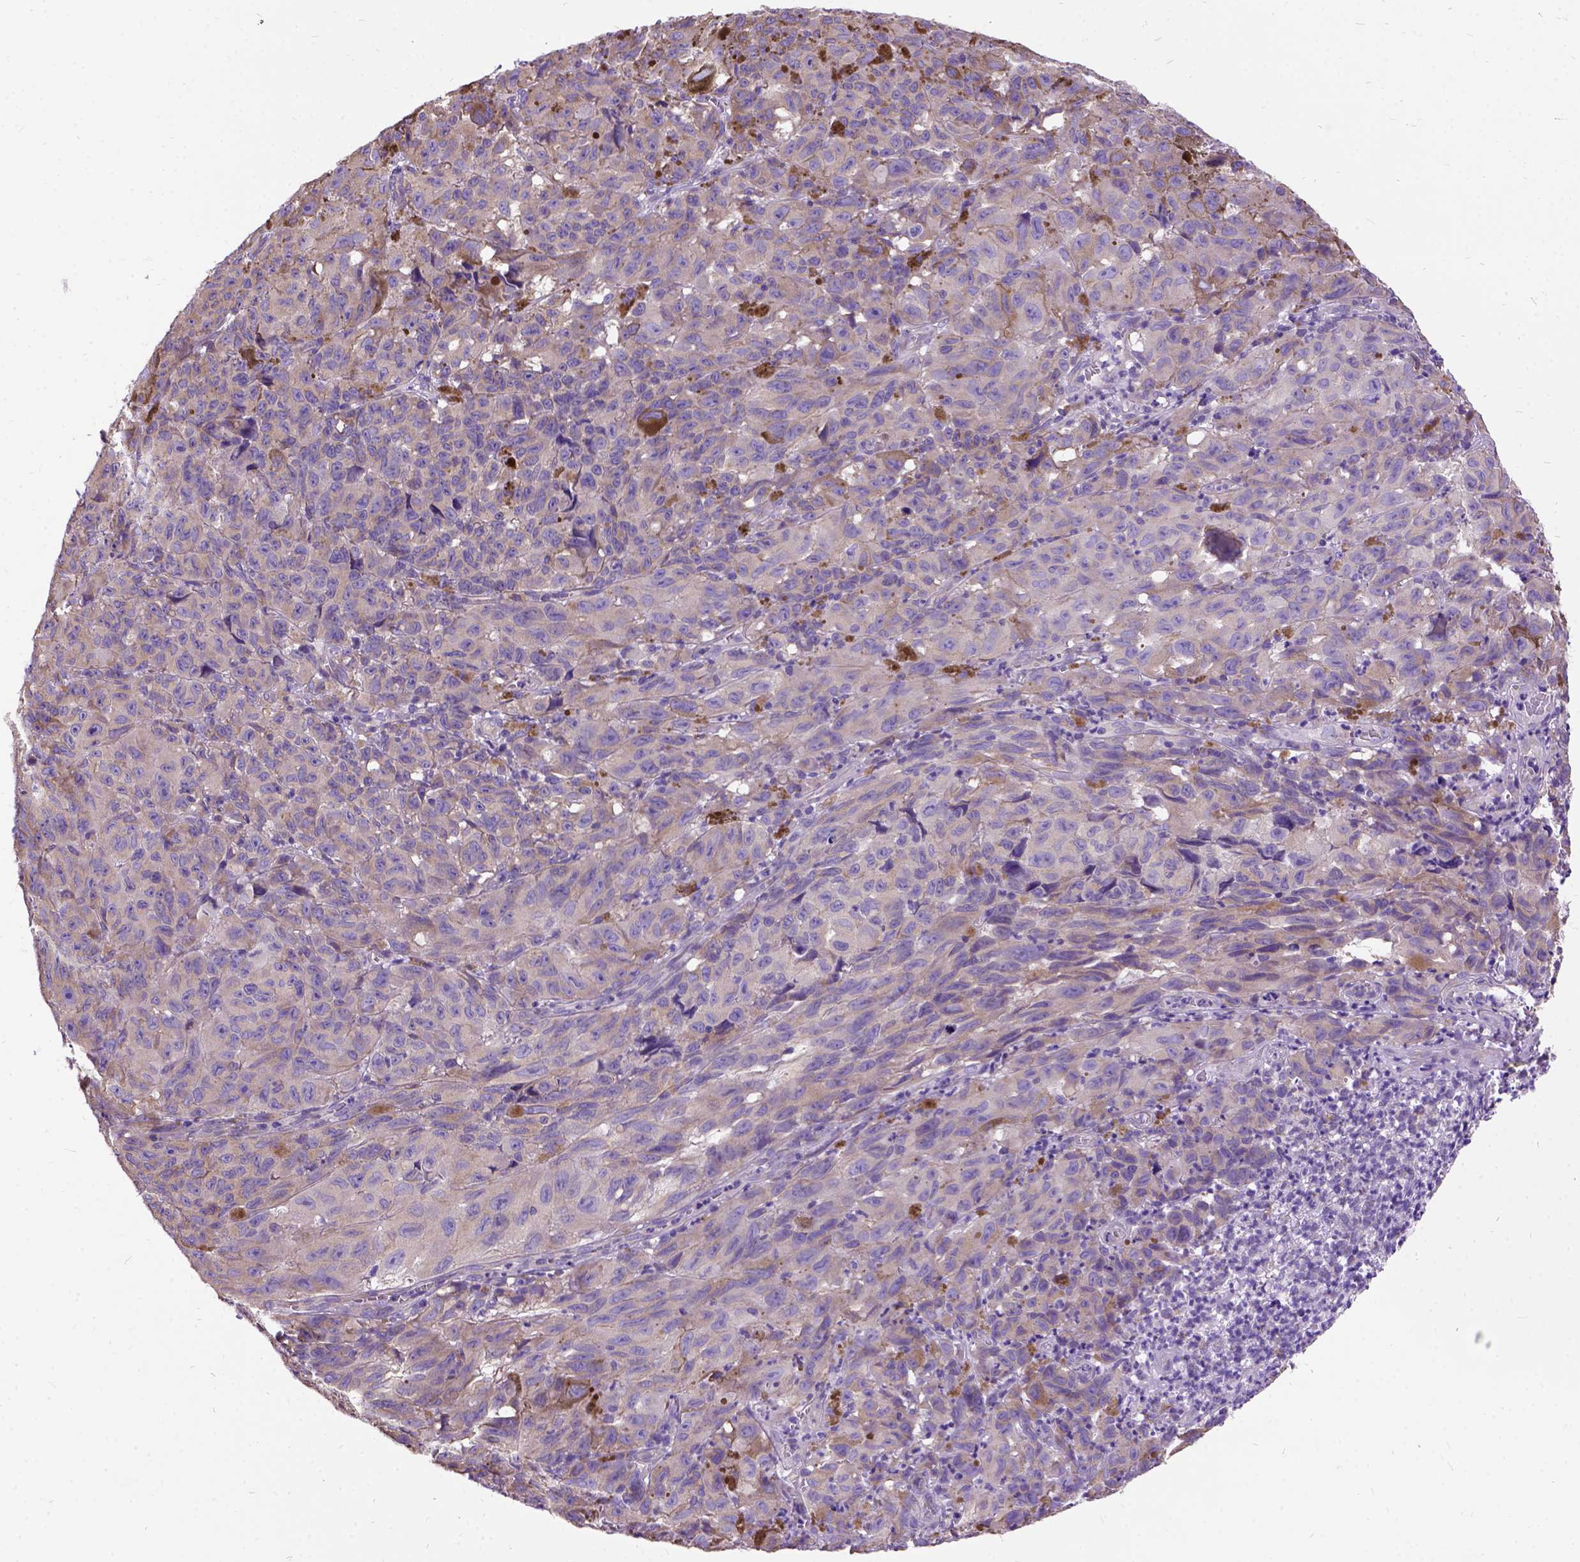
{"staining": {"intensity": "weak", "quantity": ">75%", "location": "cytoplasmic/membranous"}, "tissue": "melanoma", "cell_type": "Tumor cells", "image_type": "cancer", "snomed": [{"axis": "morphology", "description": "Malignant melanoma, NOS"}, {"axis": "topography", "description": "Vulva, labia, clitoris and Bartholin´s gland, NO"}], "caption": "Immunohistochemistry (IHC) of human melanoma demonstrates low levels of weak cytoplasmic/membranous staining in about >75% of tumor cells. (IHC, brightfield microscopy, high magnification).", "gene": "CFAP54", "patient": {"sex": "female", "age": 75}}